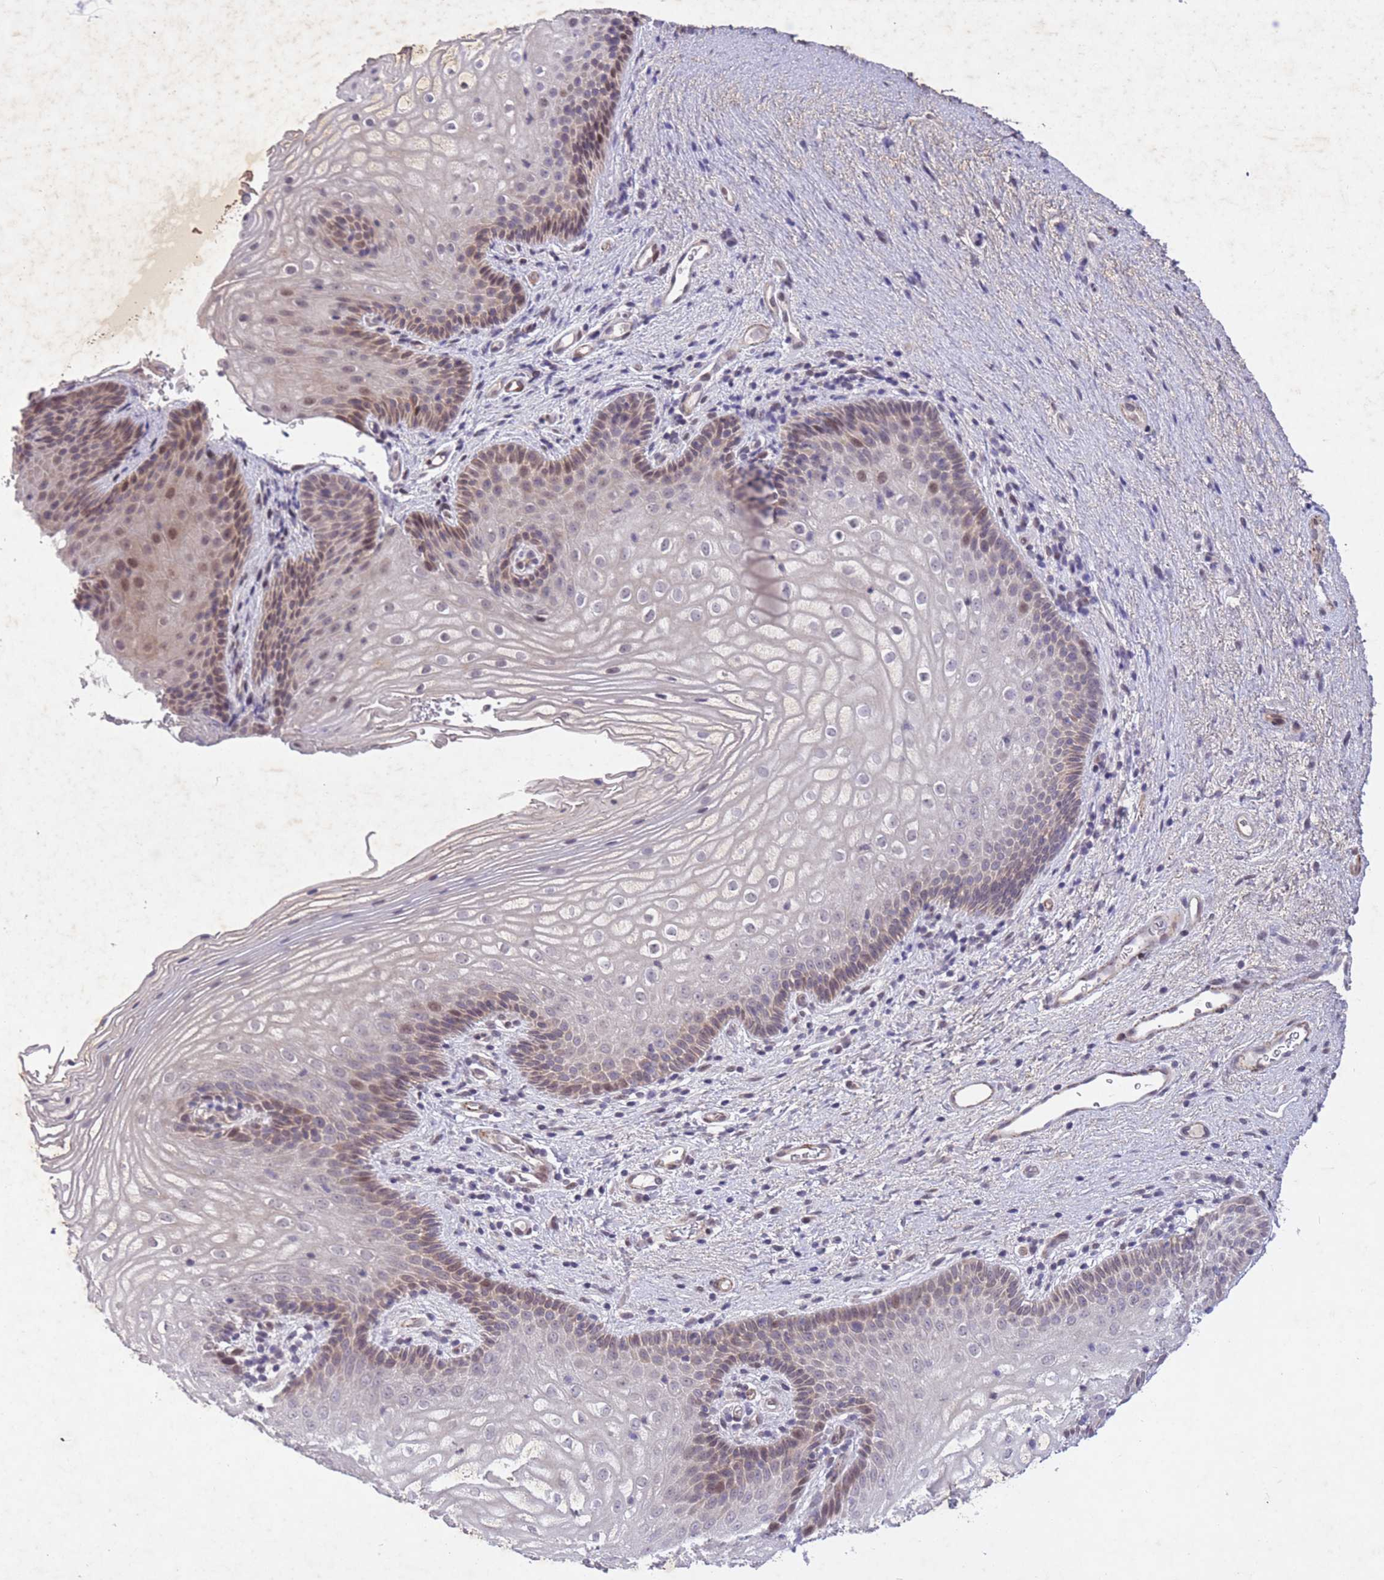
{"staining": {"intensity": "moderate", "quantity": "<25%", "location": "cytoplasmic/membranous,nuclear"}, "tissue": "vagina", "cell_type": "Squamous epithelial cells", "image_type": "normal", "snomed": [{"axis": "morphology", "description": "Normal tissue, NOS"}, {"axis": "topography", "description": "Vagina"}], "caption": "Squamous epithelial cells show low levels of moderate cytoplasmic/membranous,nuclear expression in about <25% of cells in unremarkable vagina. The staining was performed using DAB (3,3'-diaminobenzidine), with brown indicating positive protein expression. Nuclei are stained blue with hematoxylin.", "gene": "CBX6", "patient": {"sex": "female", "age": 47}}